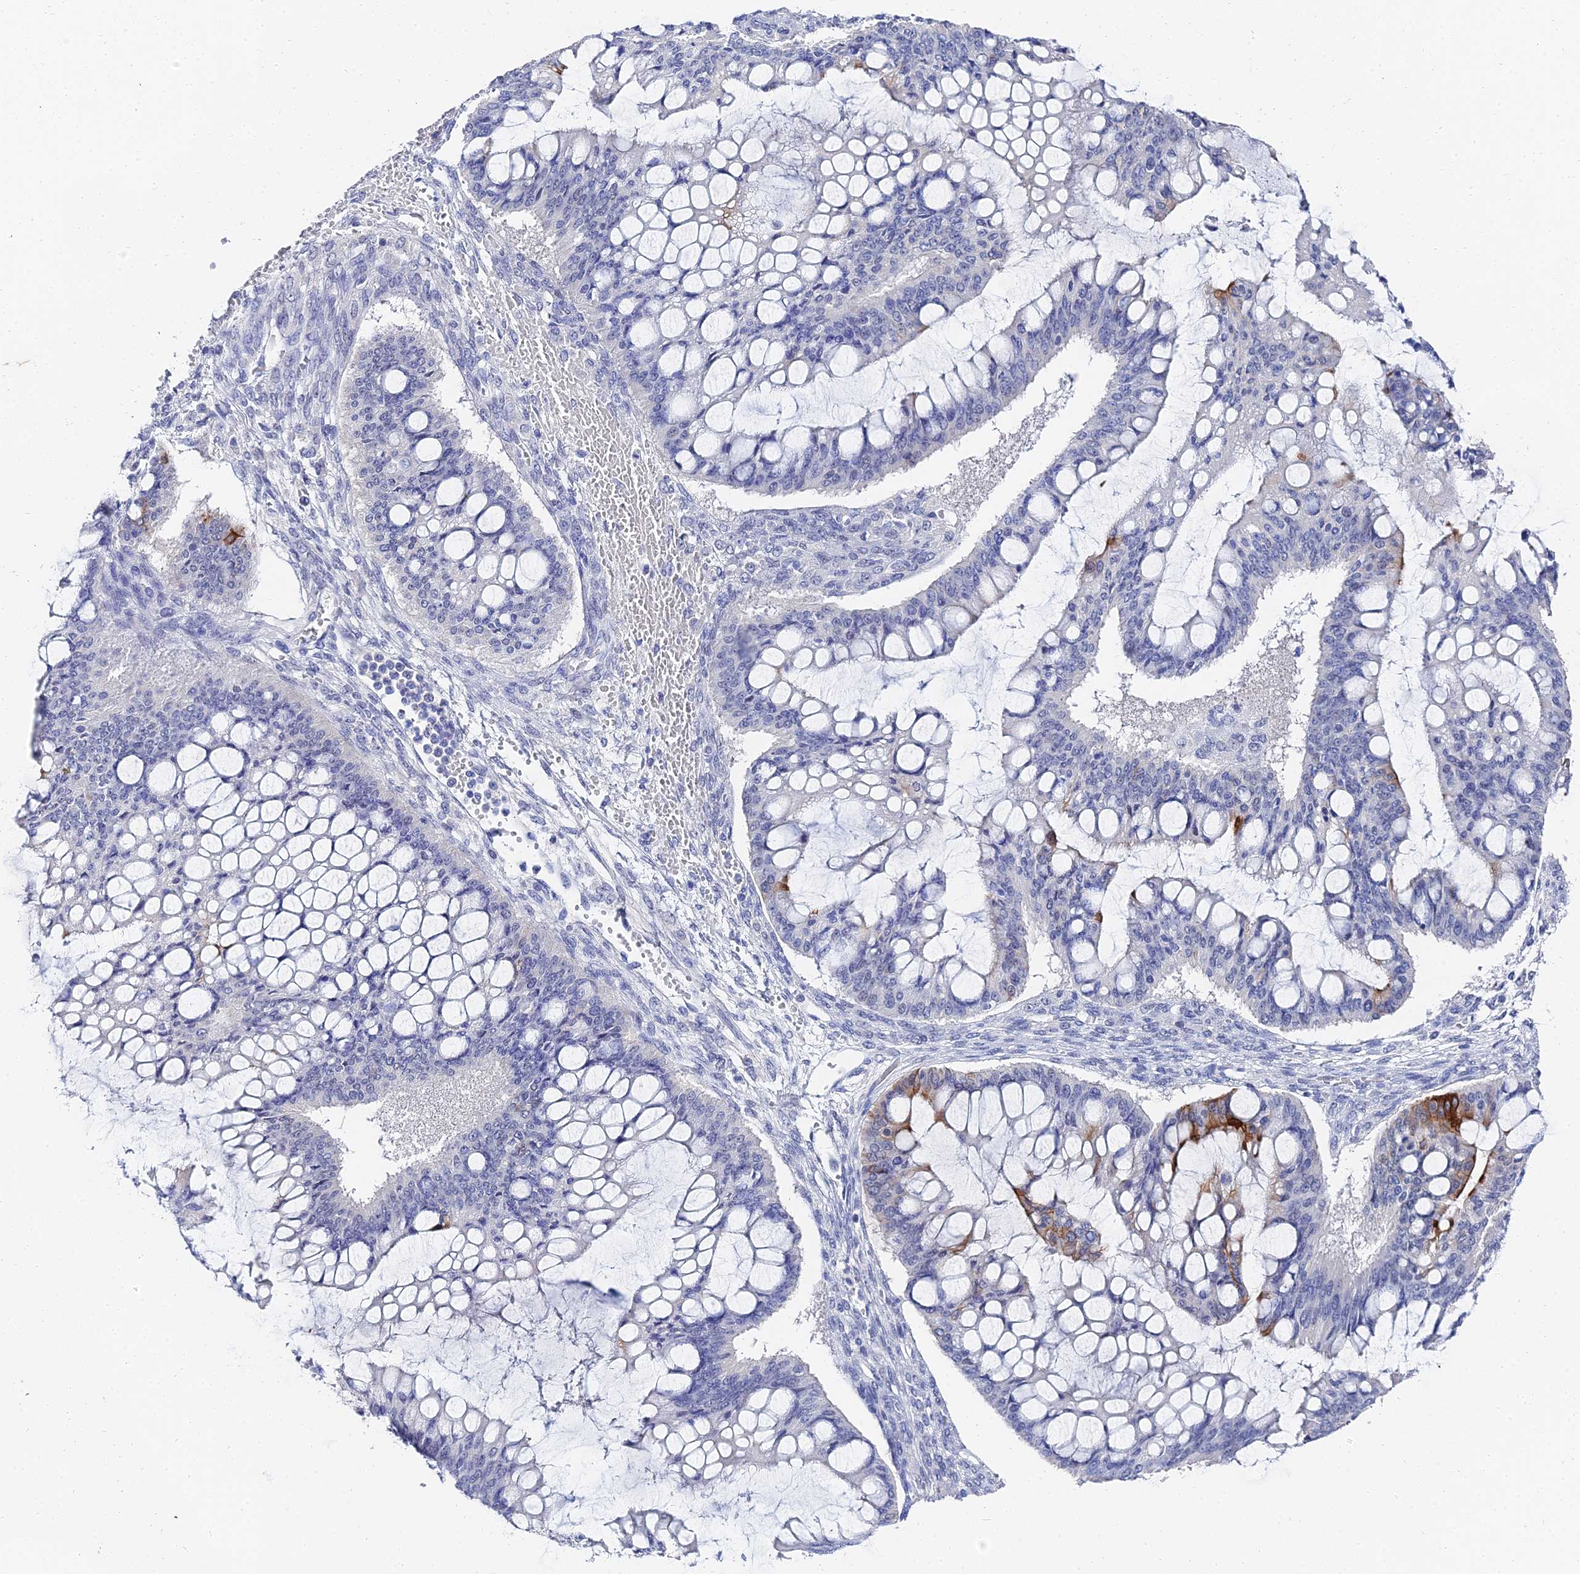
{"staining": {"intensity": "strong", "quantity": "<25%", "location": "cytoplasmic/membranous"}, "tissue": "ovarian cancer", "cell_type": "Tumor cells", "image_type": "cancer", "snomed": [{"axis": "morphology", "description": "Cystadenocarcinoma, mucinous, NOS"}, {"axis": "topography", "description": "Ovary"}], "caption": "Mucinous cystadenocarcinoma (ovarian) stained with DAB (3,3'-diaminobenzidine) immunohistochemistry (IHC) displays medium levels of strong cytoplasmic/membranous staining in about <25% of tumor cells.", "gene": "KRT17", "patient": {"sex": "female", "age": 73}}